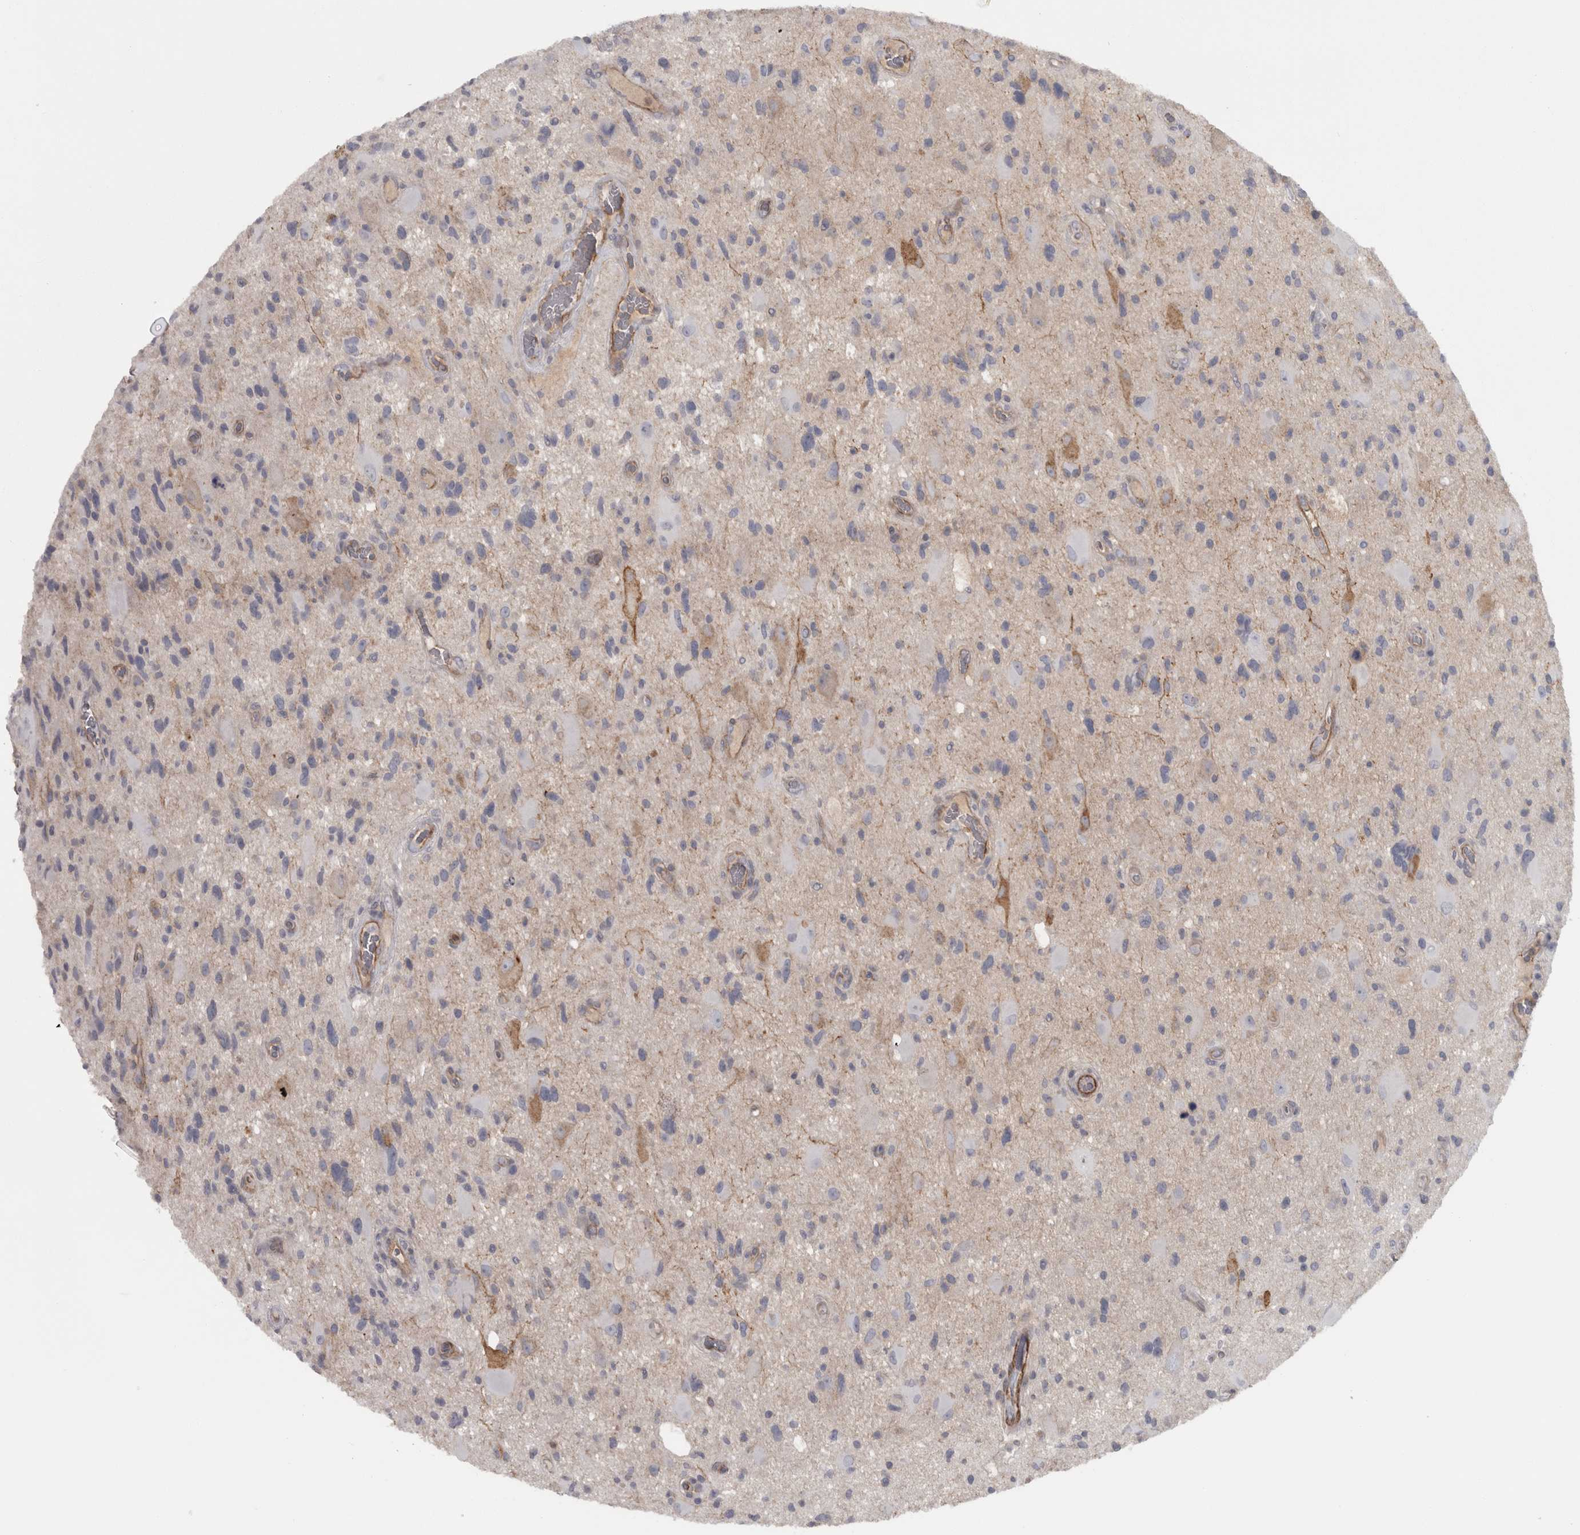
{"staining": {"intensity": "negative", "quantity": "none", "location": "none"}, "tissue": "glioma", "cell_type": "Tumor cells", "image_type": "cancer", "snomed": [{"axis": "morphology", "description": "Glioma, malignant, High grade"}, {"axis": "topography", "description": "Brain"}], "caption": "Immunohistochemistry histopathology image of neoplastic tissue: human malignant high-grade glioma stained with DAB (3,3'-diaminobenzidine) demonstrates no significant protein expression in tumor cells.", "gene": "PPP1R12B", "patient": {"sex": "male", "age": 33}}